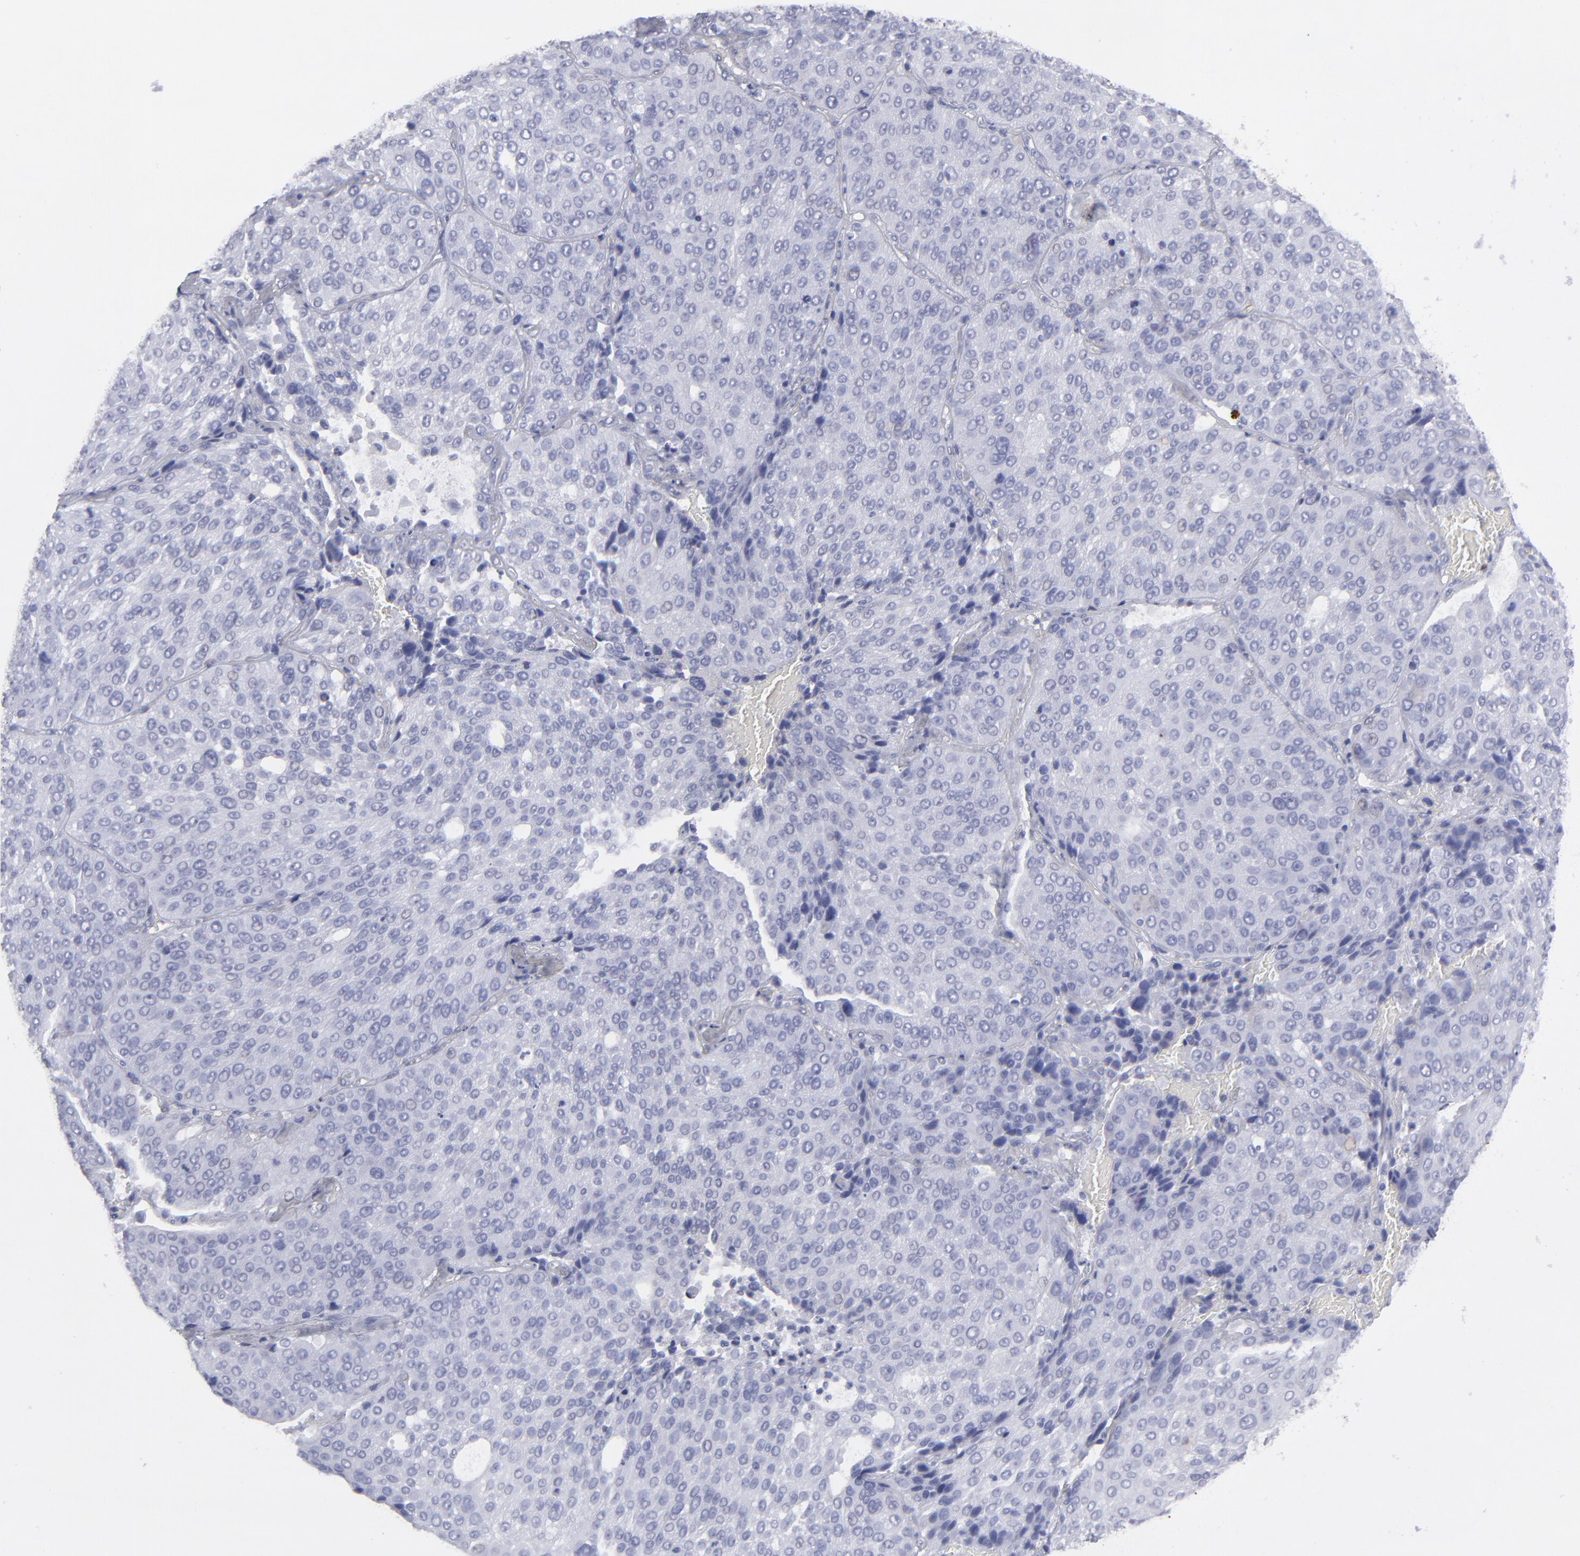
{"staining": {"intensity": "negative", "quantity": "none", "location": "none"}, "tissue": "lung cancer", "cell_type": "Tumor cells", "image_type": "cancer", "snomed": [{"axis": "morphology", "description": "Squamous cell carcinoma, NOS"}, {"axis": "topography", "description": "Lung"}], "caption": "A high-resolution image shows IHC staining of lung cancer (squamous cell carcinoma), which reveals no significant expression in tumor cells.", "gene": "ALDOB", "patient": {"sex": "male", "age": 54}}